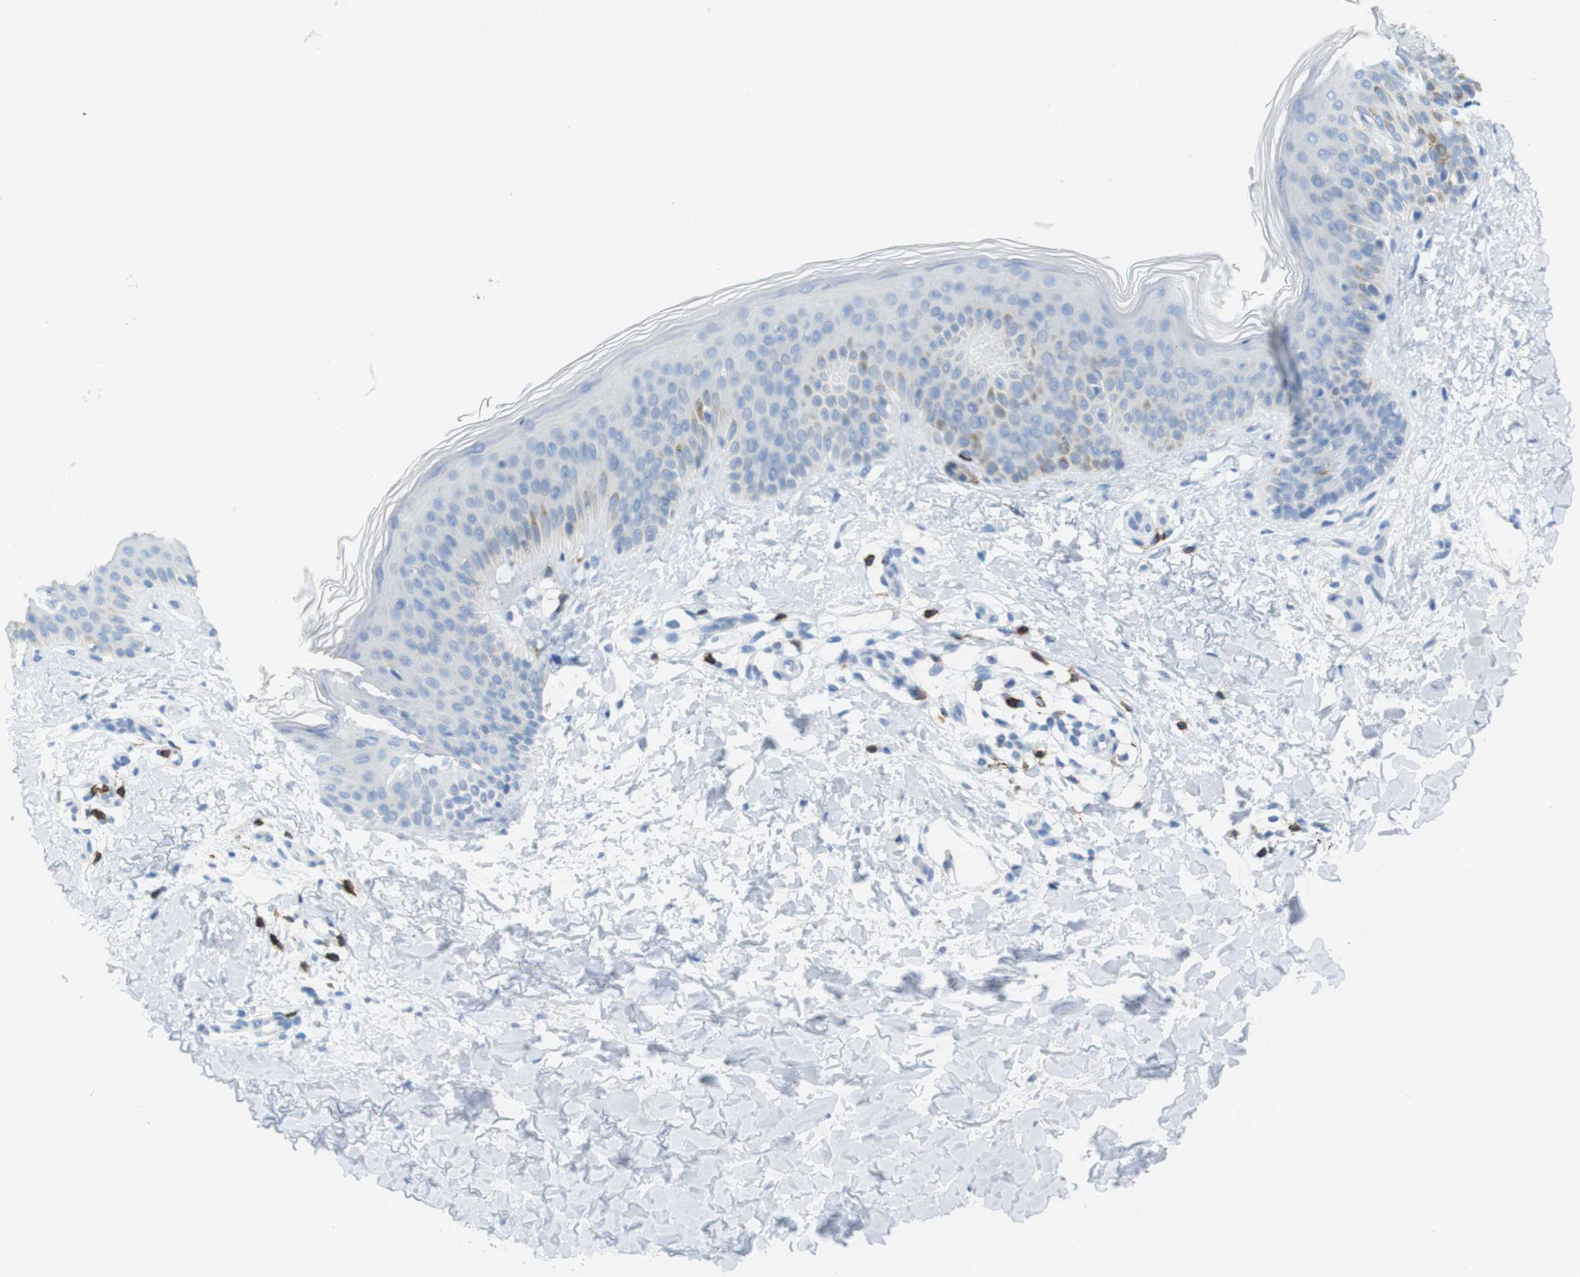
{"staining": {"intensity": "negative", "quantity": "none", "location": "none"}, "tissue": "skin", "cell_type": "Fibroblasts", "image_type": "normal", "snomed": [{"axis": "morphology", "description": "Normal tissue, NOS"}, {"axis": "topography", "description": "Skin"}], "caption": "Fibroblasts show no significant protein expression in normal skin. (Stains: DAB (3,3'-diaminobenzidine) immunohistochemistry (IHC) with hematoxylin counter stain, Microscopy: brightfield microscopy at high magnification).", "gene": "CD5", "patient": {"sex": "male", "age": 16}}